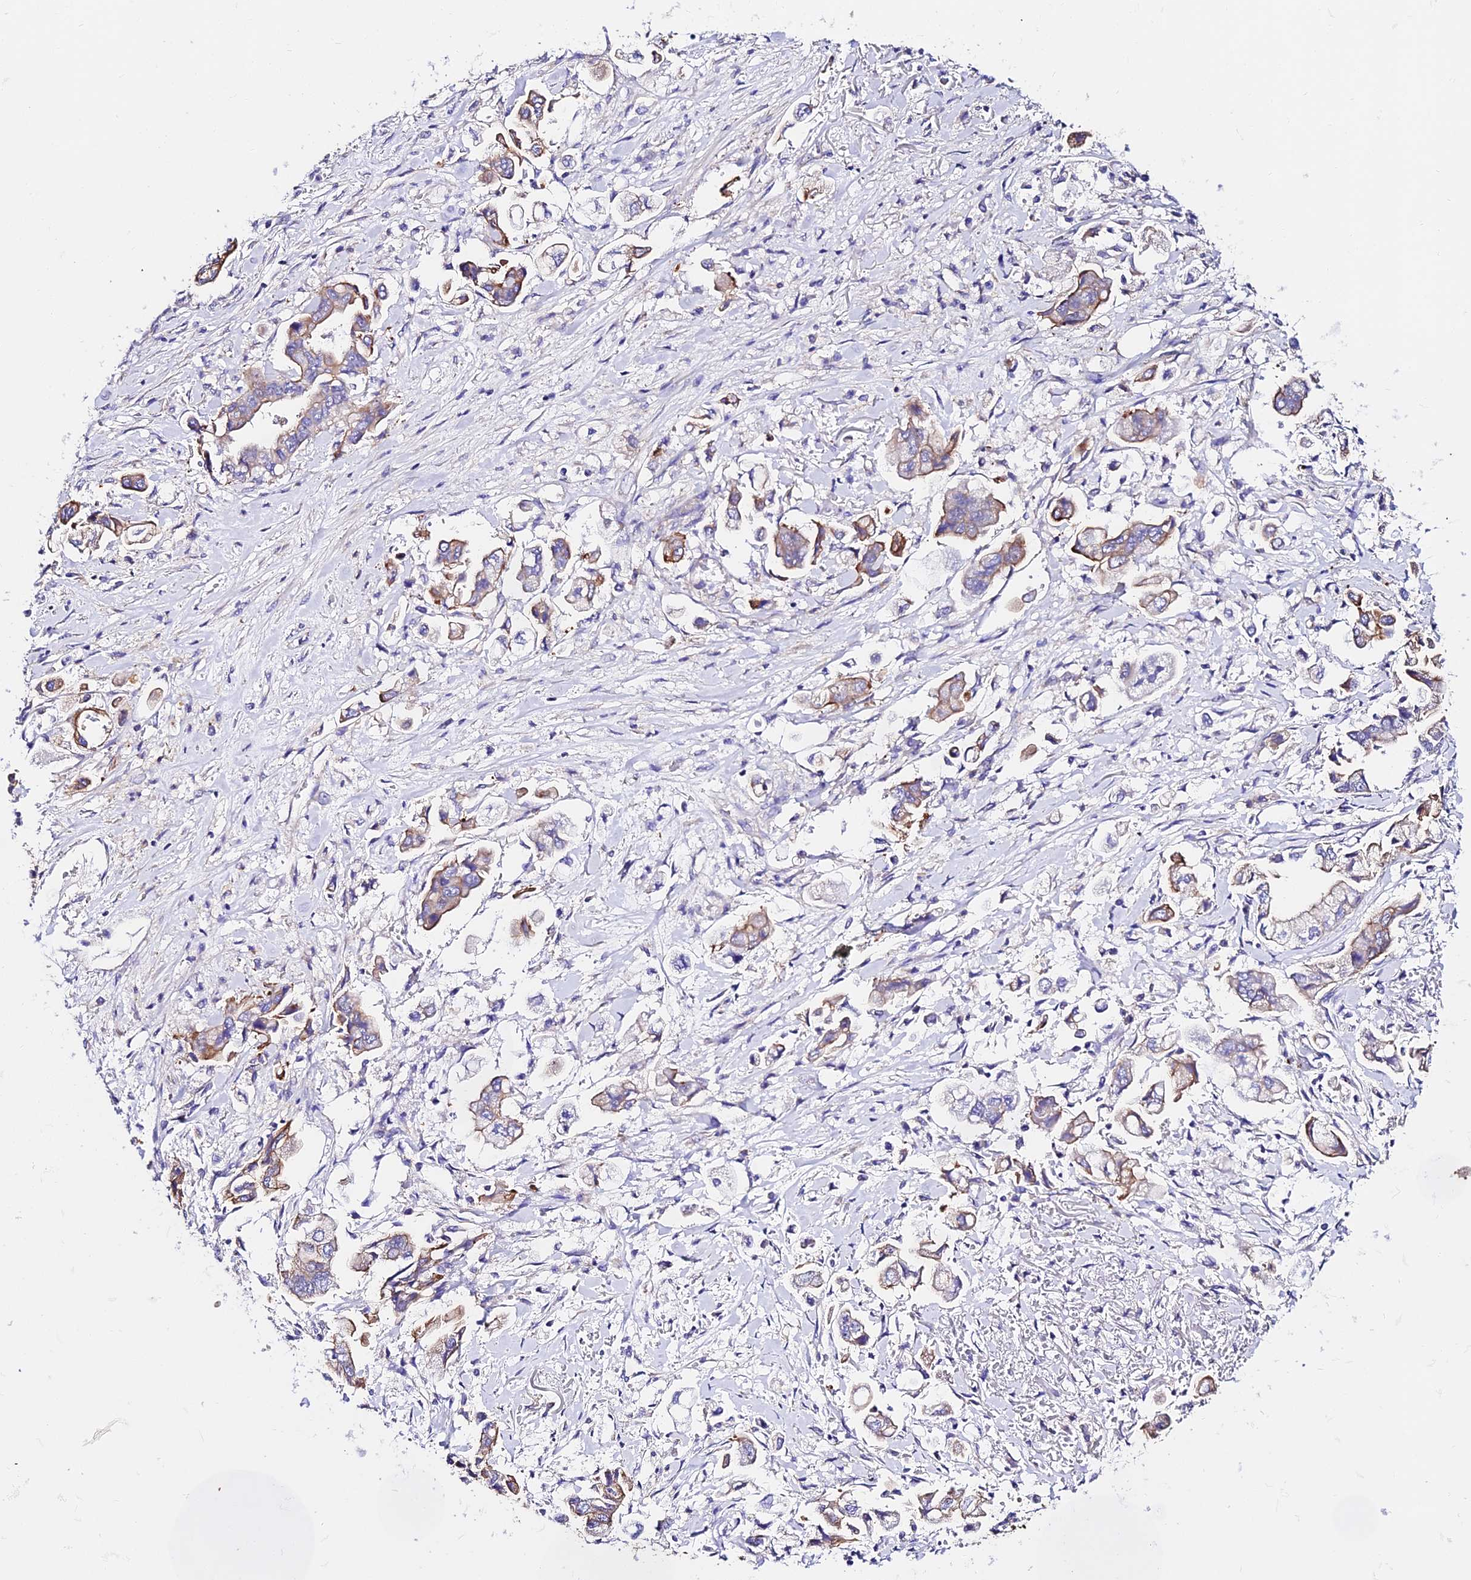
{"staining": {"intensity": "weak", "quantity": "25%-75%", "location": "cytoplasmic/membranous"}, "tissue": "stomach cancer", "cell_type": "Tumor cells", "image_type": "cancer", "snomed": [{"axis": "morphology", "description": "Adenocarcinoma, NOS"}, {"axis": "topography", "description": "Stomach"}], "caption": "Weak cytoplasmic/membranous positivity is seen in about 25%-75% of tumor cells in adenocarcinoma (stomach).", "gene": "DAW1", "patient": {"sex": "male", "age": 62}}